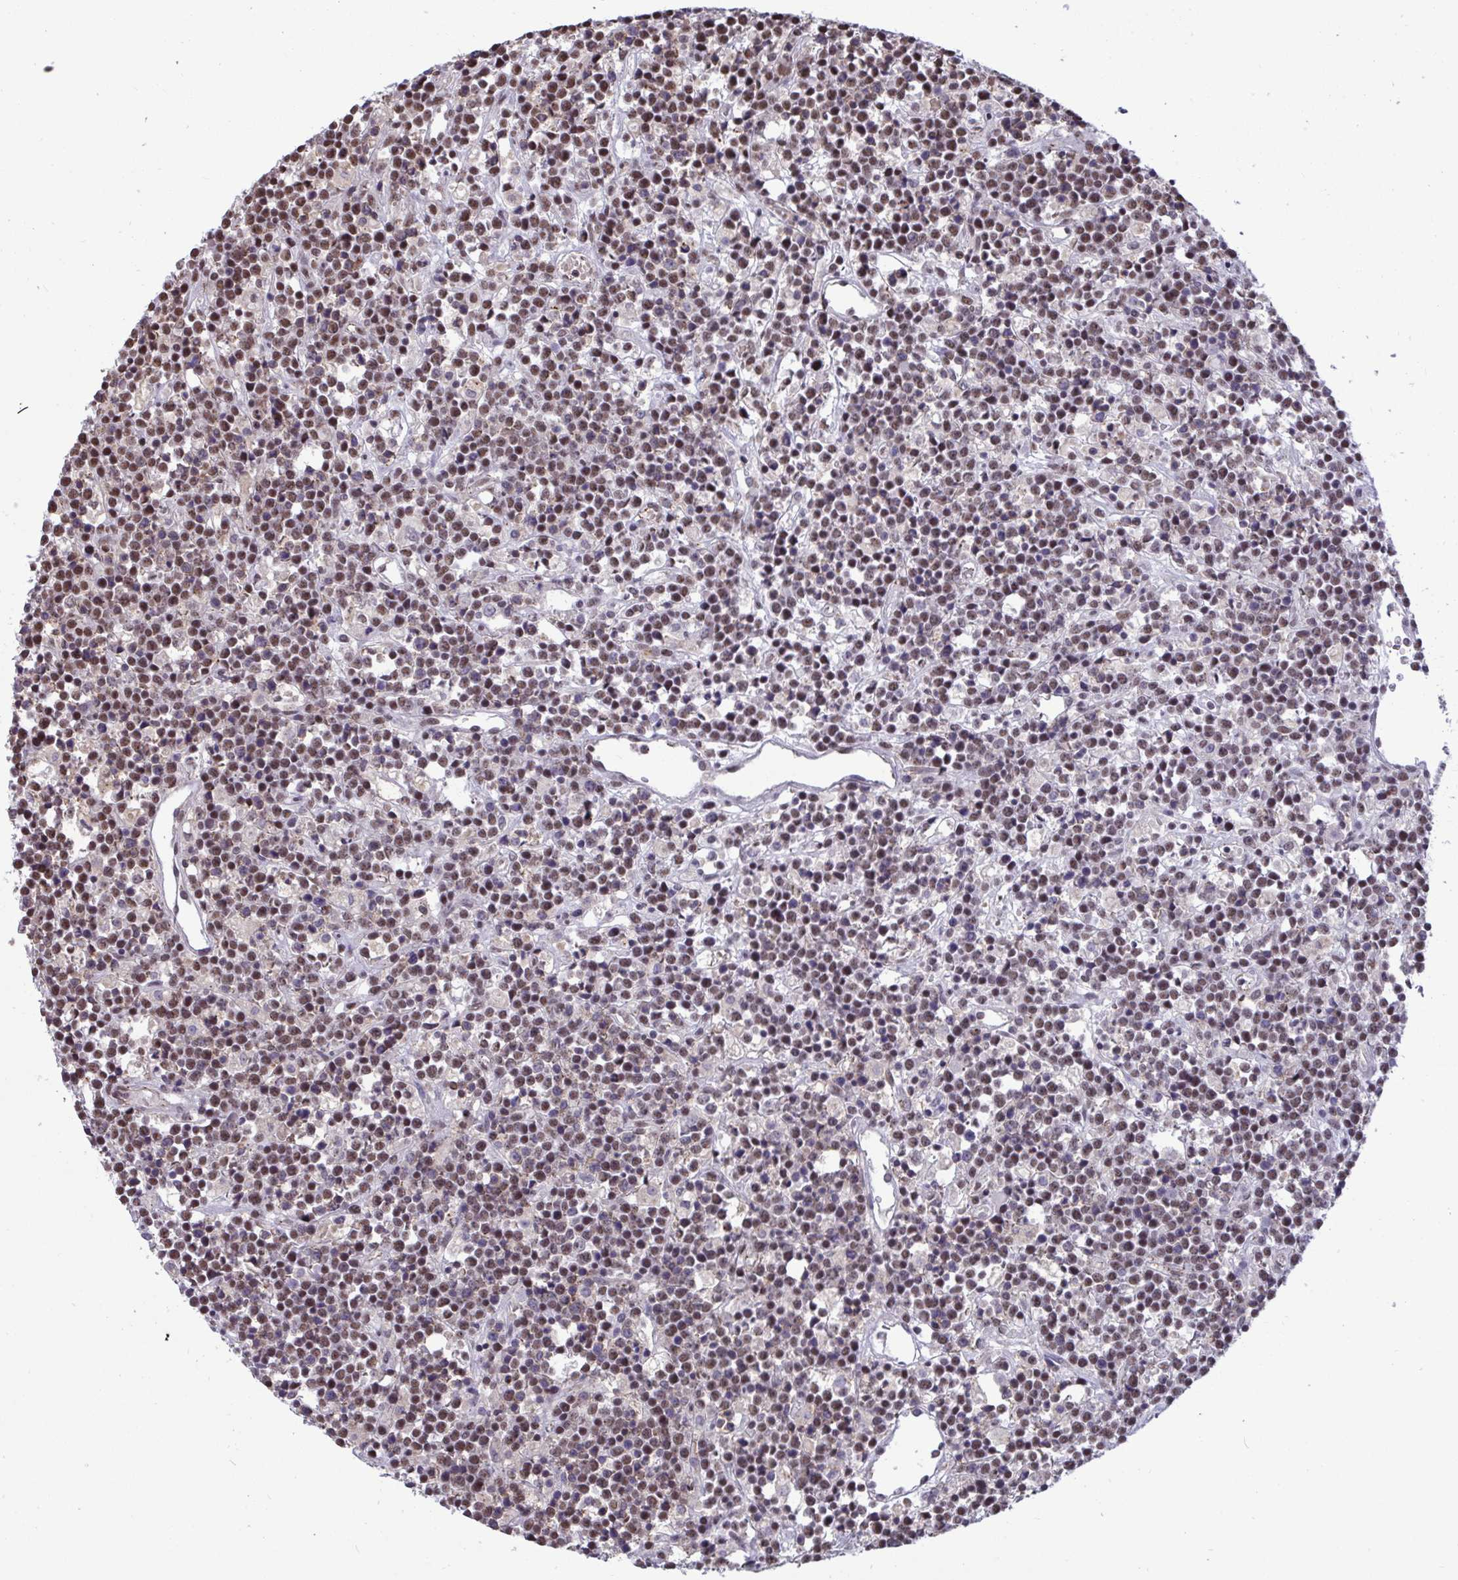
{"staining": {"intensity": "weak", "quantity": "25%-75%", "location": "nuclear"}, "tissue": "lymphoma", "cell_type": "Tumor cells", "image_type": "cancer", "snomed": [{"axis": "morphology", "description": "Malignant lymphoma, non-Hodgkin's type, High grade"}, {"axis": "topography", "description": "Ovary"}], "caption": "A histopathology image of human lymphoma stained for a protein shows weak nuclear brown staining in tumor cells.", "gene": "PUF60", "patient": {"sex": "female", "age": 56}}